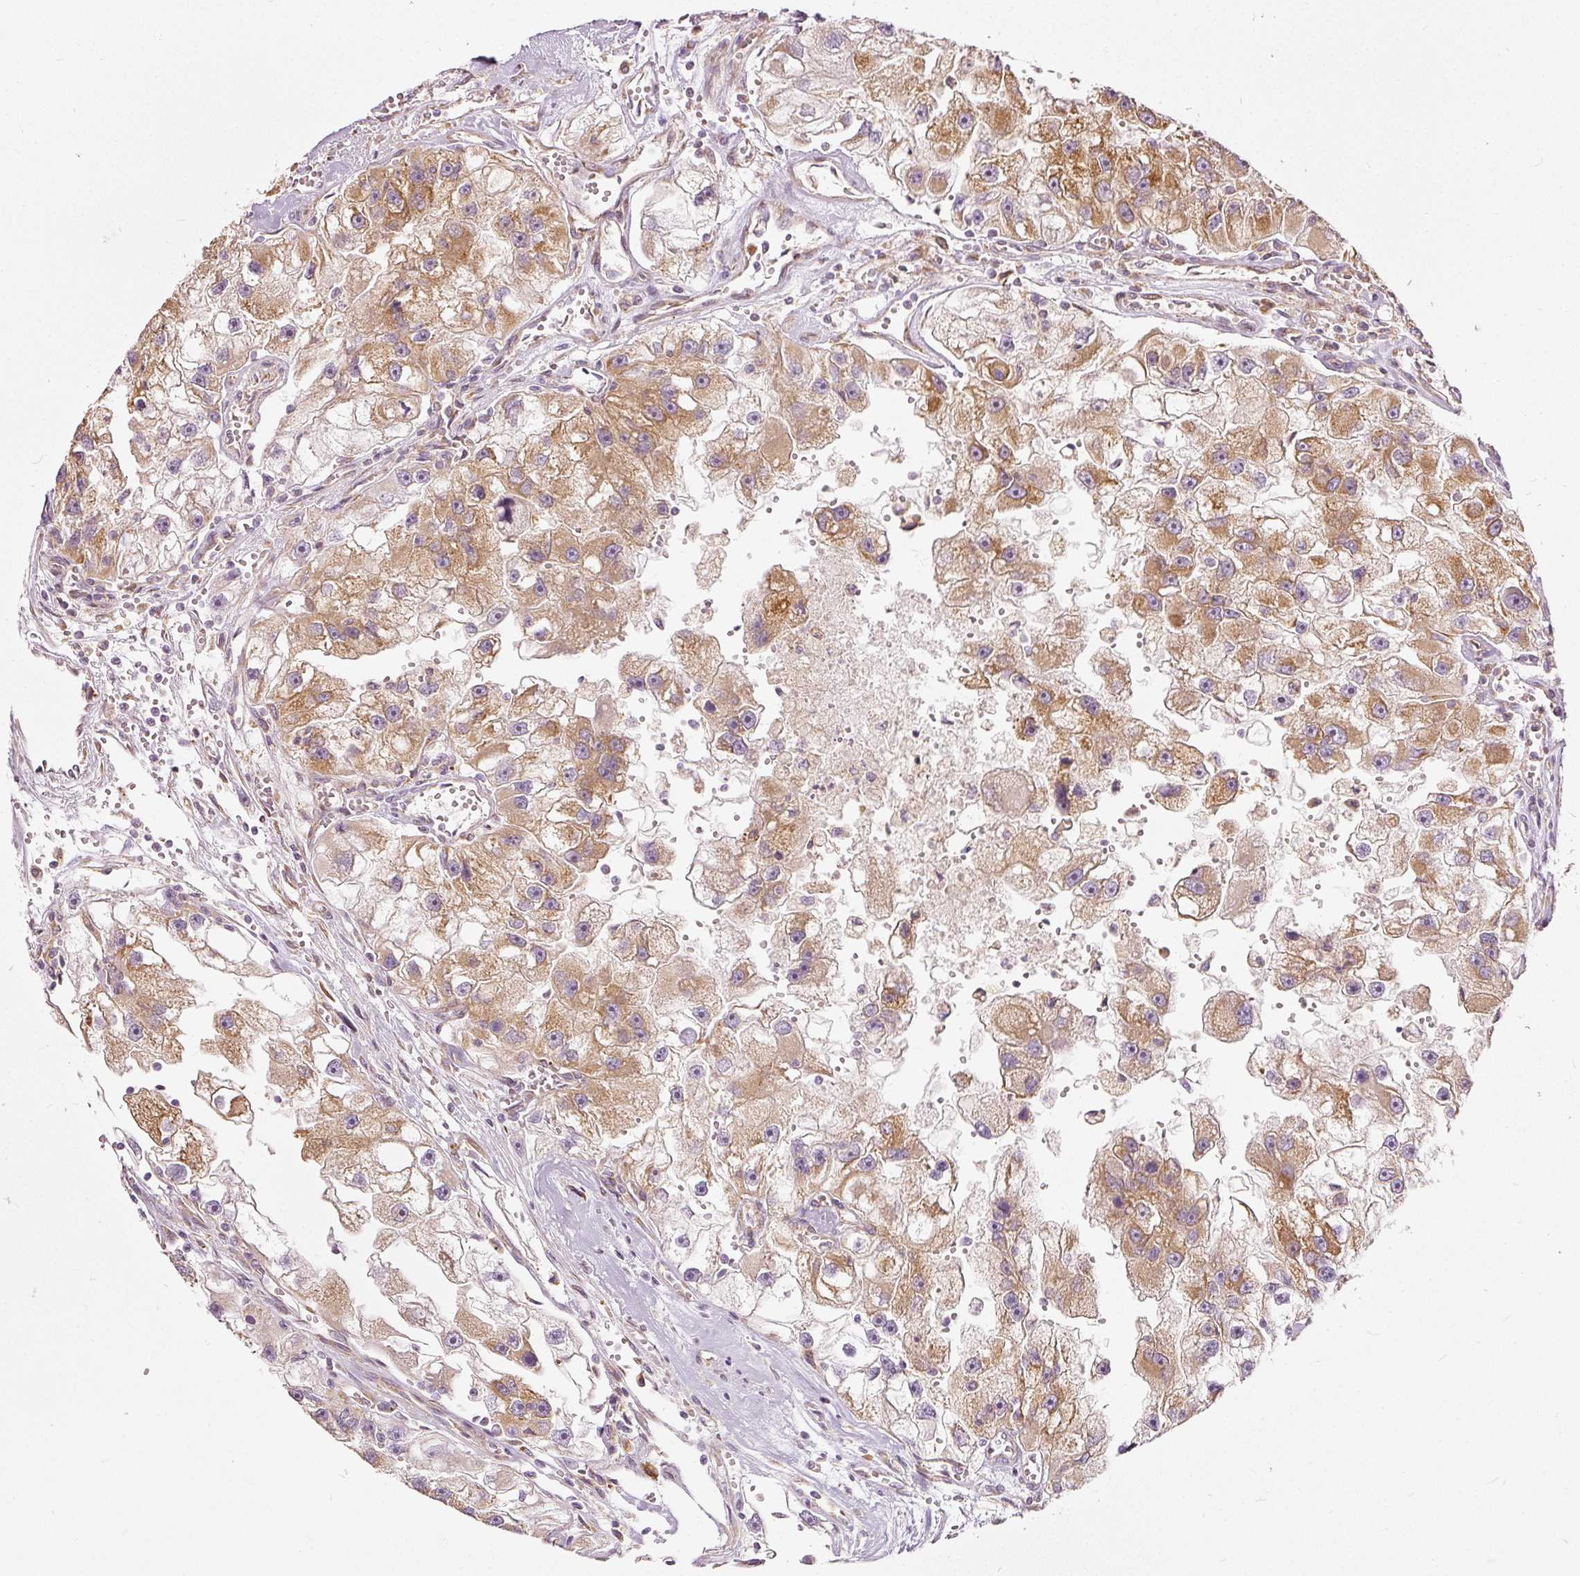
{"staining": {"intensity": "moderate", "quantity": ">75%", "location": "cytoplasmic/membranous"}, "tissue": "renal cancer", "cell_type": "Tumor cells", "image_type": "cancer", "snomed": [{"axis": "morphology", "description": "Adenocarcinoma, NOS"}, {"axis": "topography", "description": "Kidney"}], "caption": "Human renal cancer (adenocarcinoma) stained for a protein (brown) displays moderate cytoplasmic/membranous positive staining in approximately >75% of tumor cells.", "gene": "SNAPC5", "patient": {"sex": "male", "age": 63}}